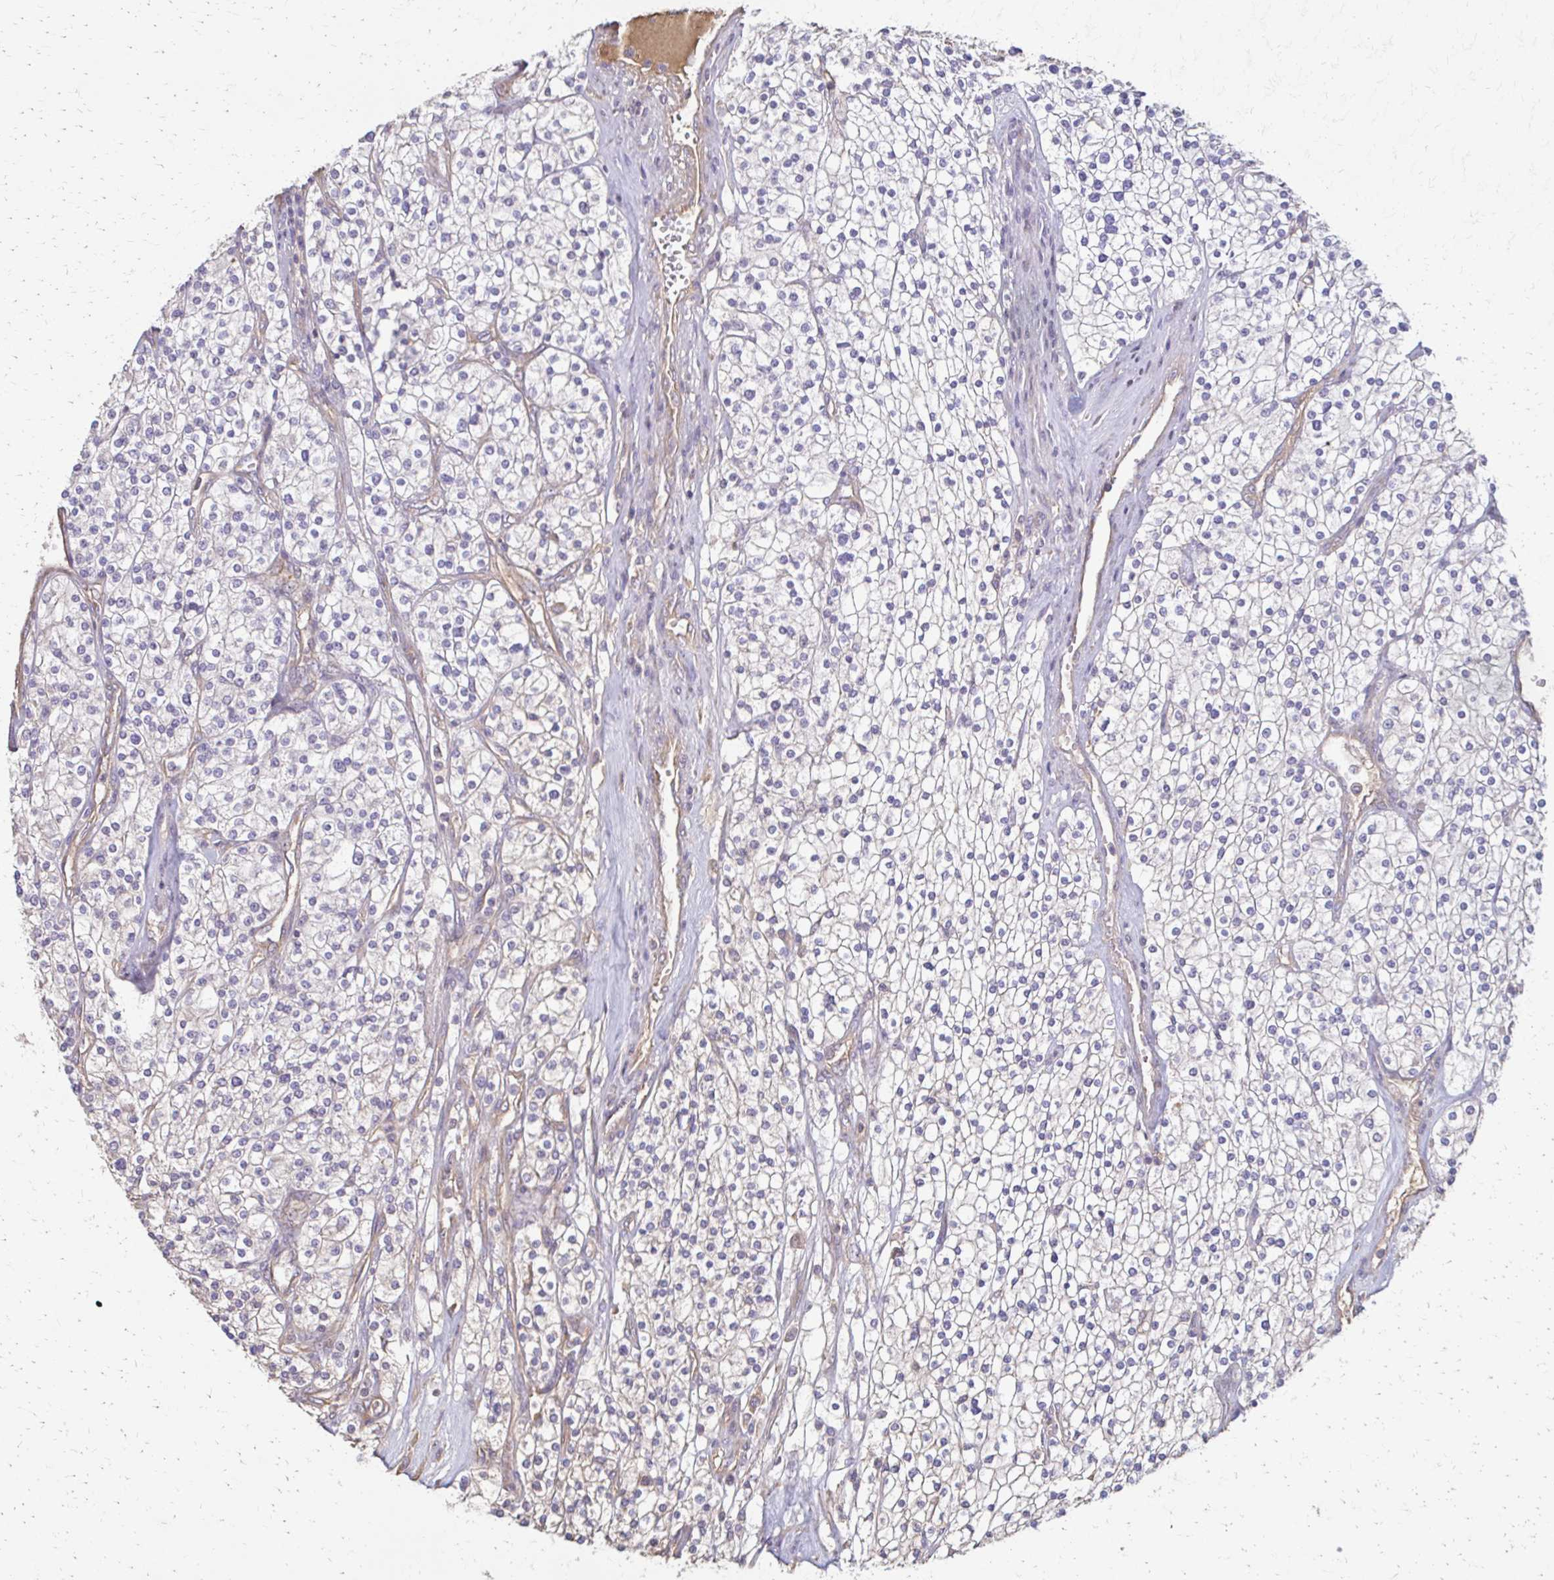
{"staining": {"intensity": "negative", "quantity": "none", "location": "none"}, "tissue": "renal cancer", "cell_type": "Tumor cells", "image_type": "cancer", "snomed": [{"axis": "morphology", "description": "Adenocarcinoma, NOS"}, {"axis": "topography", "description": "Kidney"}], "caption": "Renal cancer (adenocarcinoma) stained for a protein using immunohistochemistry (IHC) demonstrates no expression tumor cells.", "gene": "IL18BP", "patient": {"sex": "male", "age": 80}}